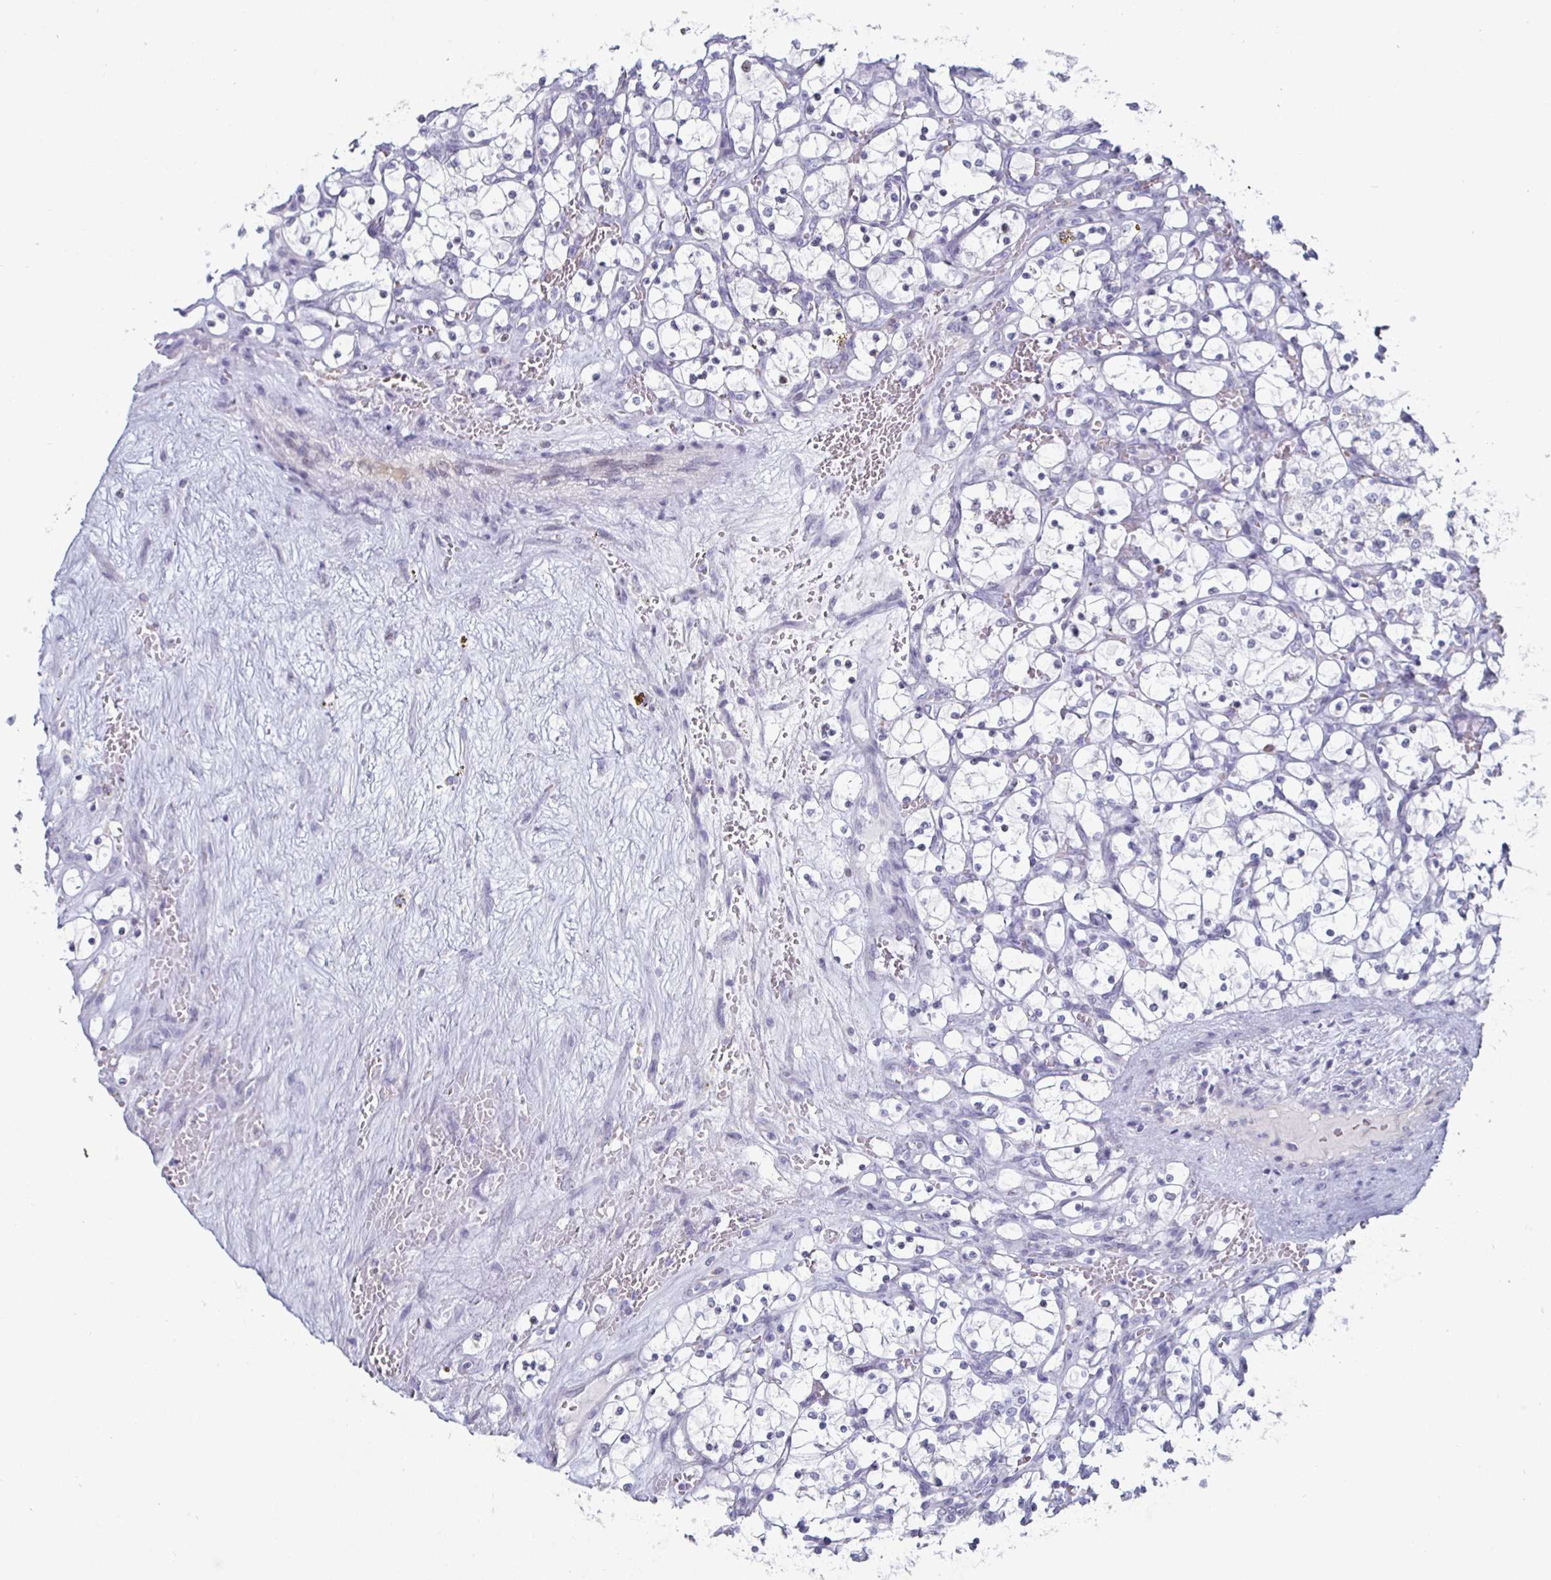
{"staining": {"intensity": "negative", "quantity": "none", "location": "none"}, "tissue": "renal cancer", "cell_type": "Tumor cells", "image_type": "cancer", "snomed": [{"axis": "morphology", "description": "Adenocarcinoma, NOS"}, {"axis": "topography", "description": "Kidney"}], "caption": "This photomicrograph is of renal cancer stained with immunohistochemistry (IHC) to label a protein in brown with the nuclei are counter-stained blue. There is no expression in tumor cells.", "gene": "OOSP2", "patient": {"sex": "female", "age": 69}}